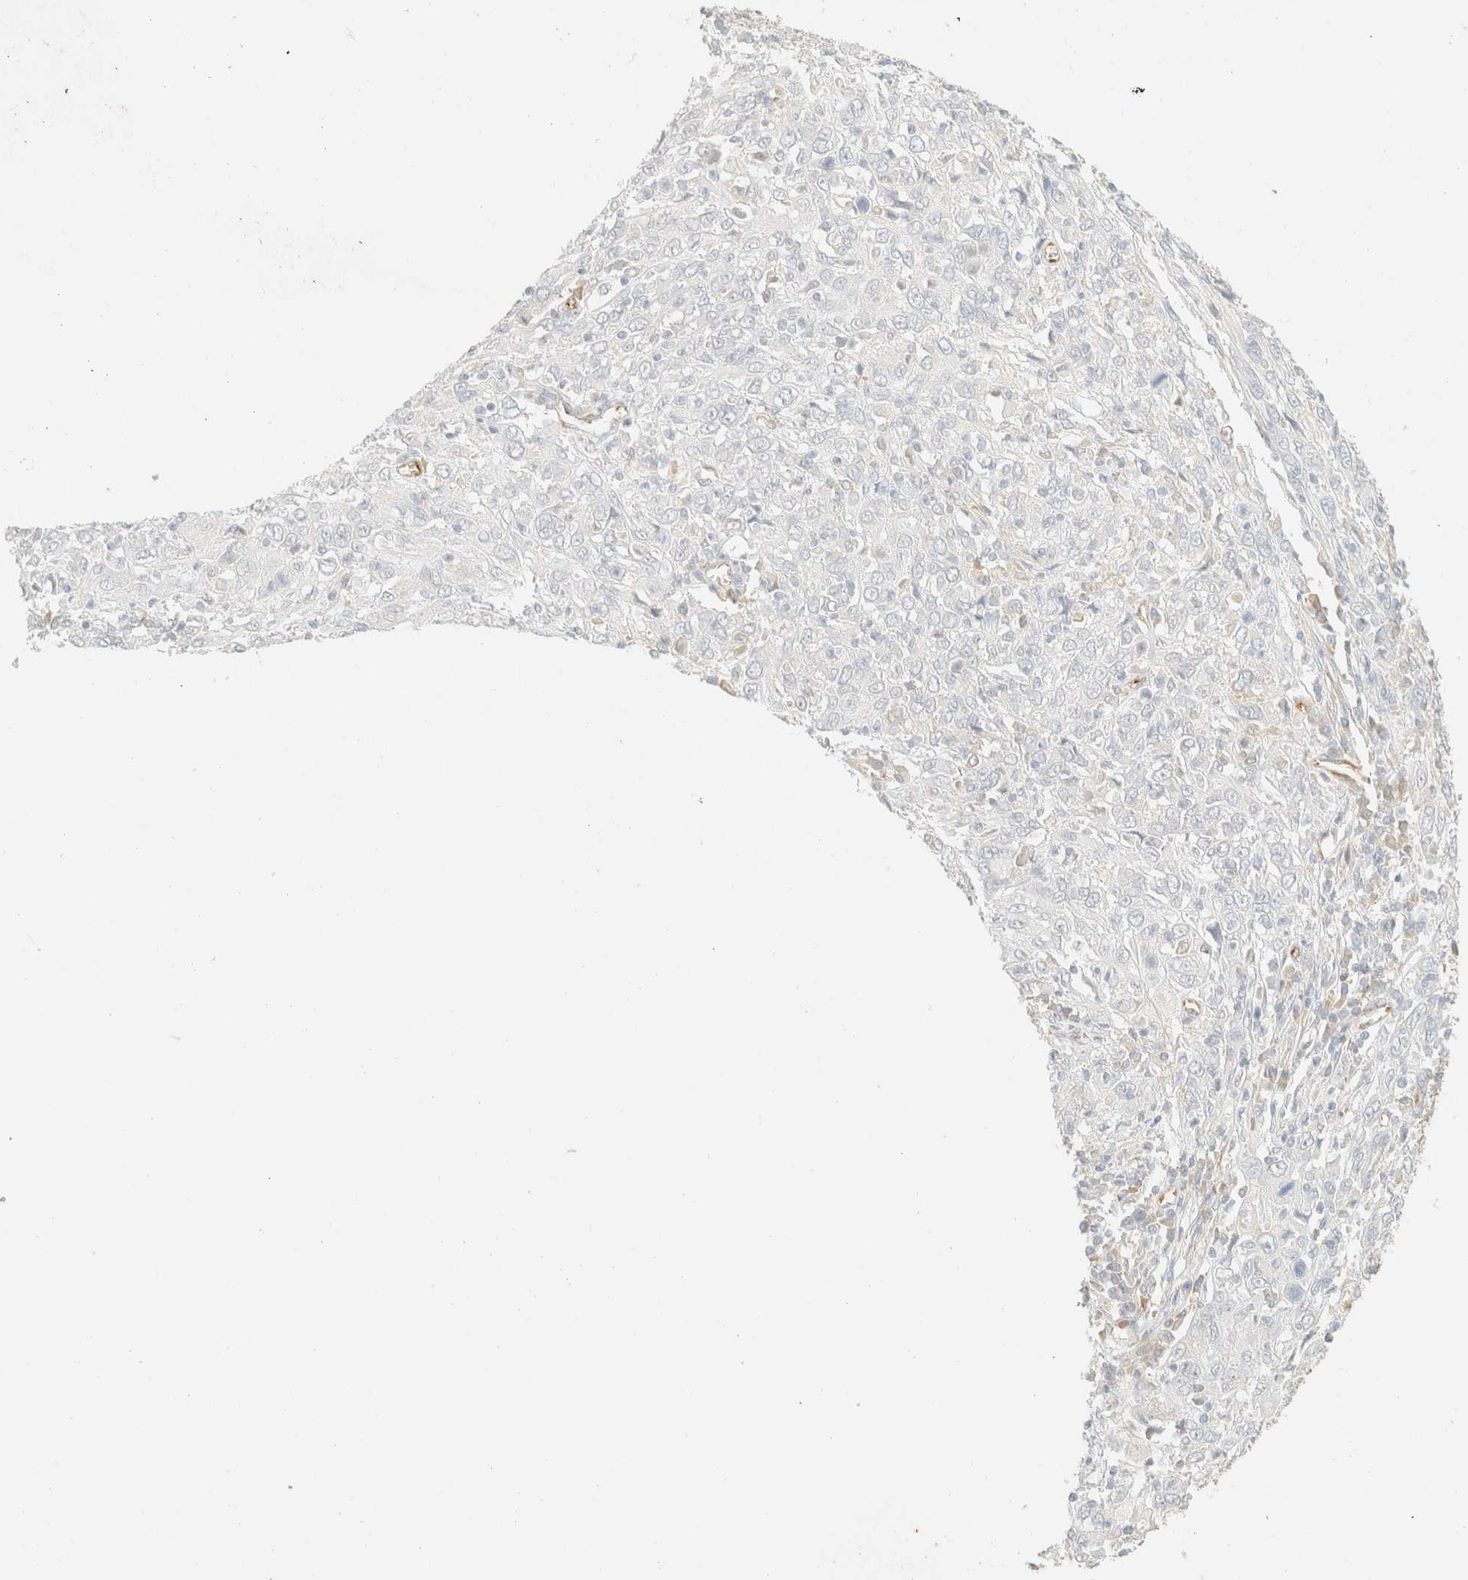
{"staining": {"intensity": "negative", "quantity": "none", "location": "none"}, "tissue": "cervical cancer", "cell_type": "Tumor cells", "image_type": "cancer", "snomed": [{"axis": "morphology", "description": "Squamous cell carcinoma, NOS"}, {"axis": "topography", "description": "Cervix"}], "caption": "The immunohistochemistry micrograph has no significant expression in tumor cells of cervical squamous cell carcinoma tissue.", "gene": "SPARCL1", "patient": {"sex": "female", "age": 46}}